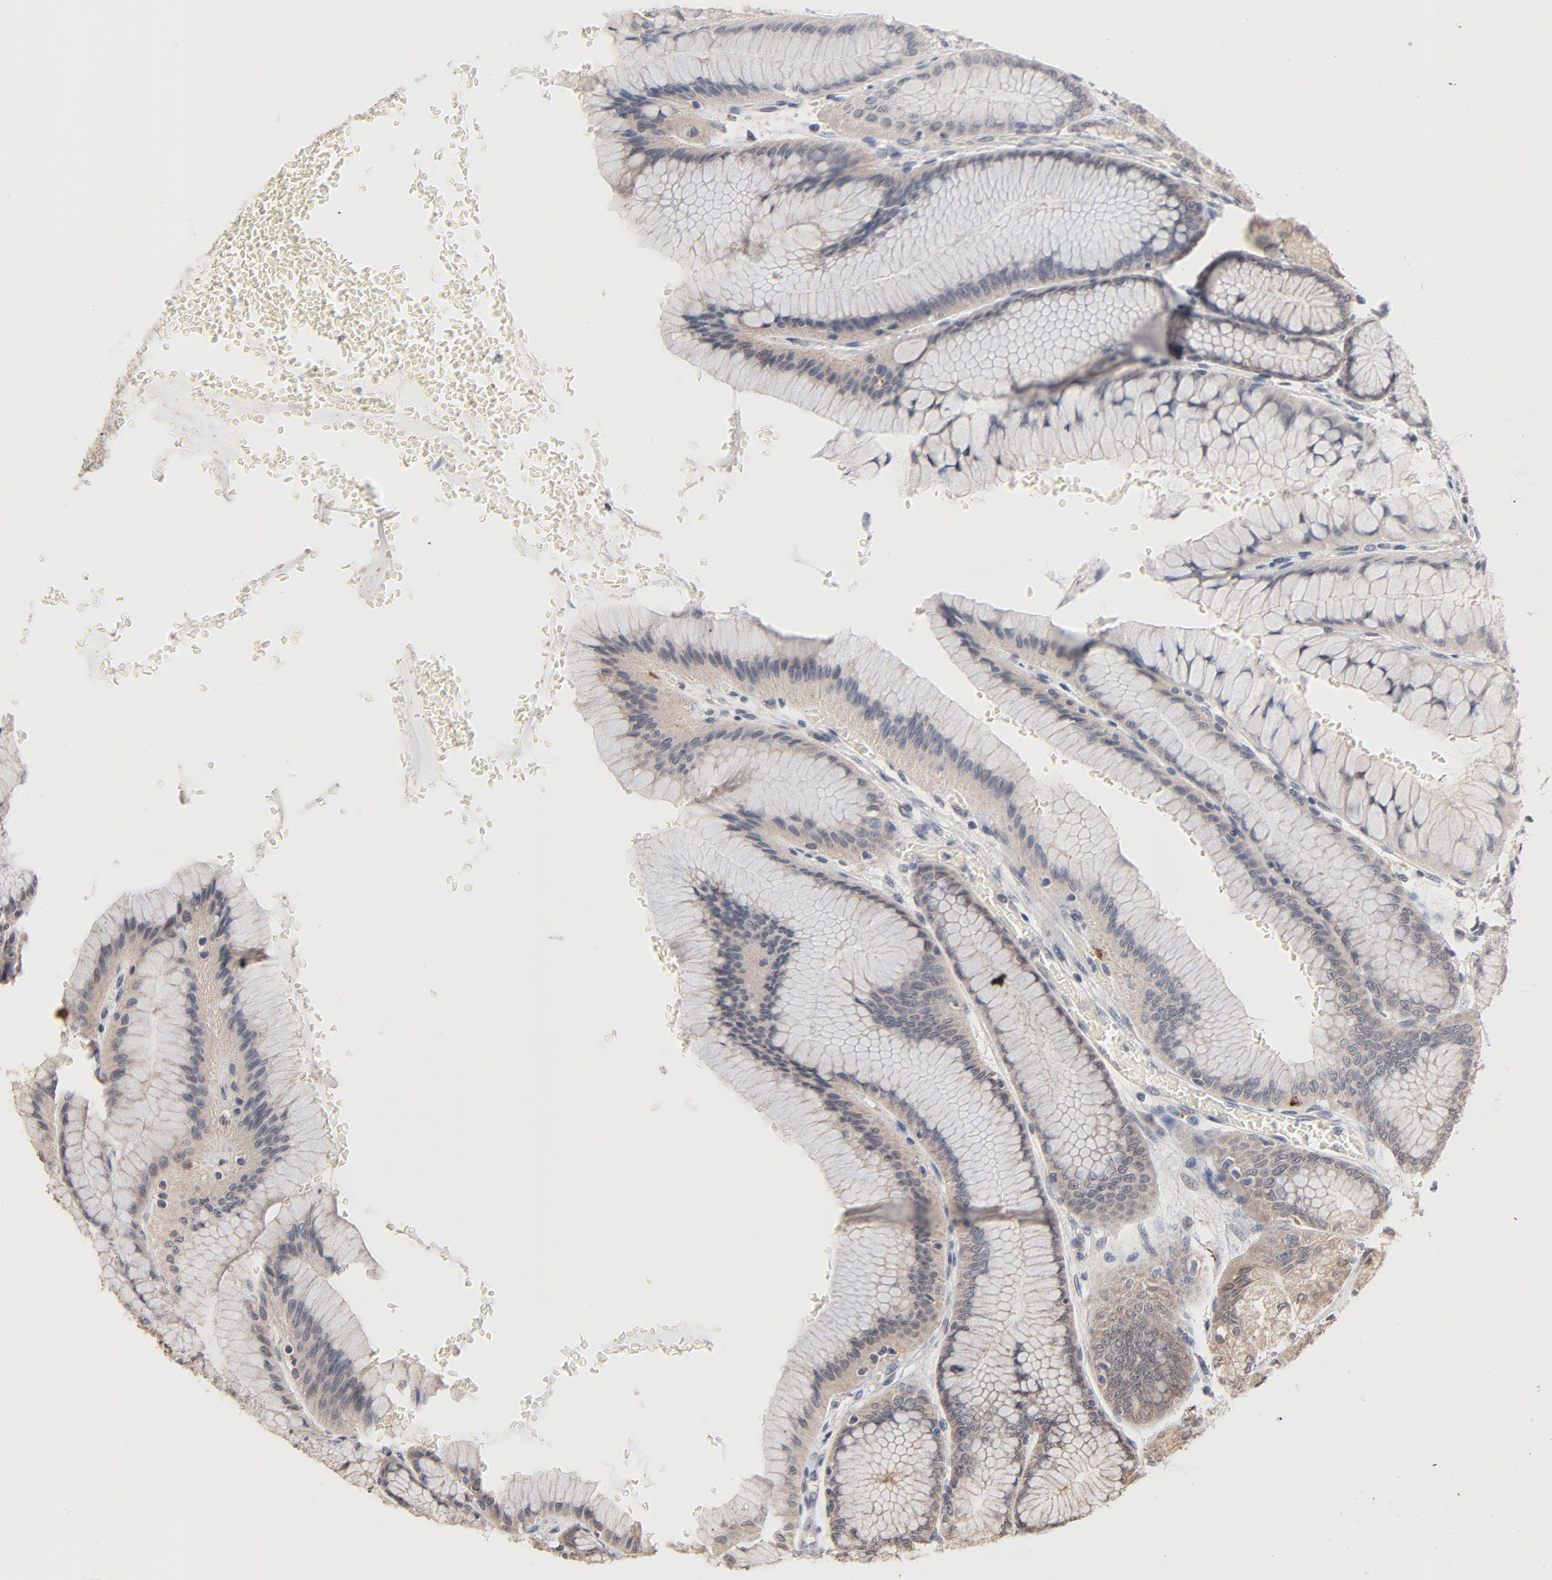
{"staining": {"intensity": "moderate", "quantity": ">75%", "location": "cytoplasmic/membranous"}, "tissue": "stomach", "cell_type": "Glandular cells", "image_type": "normal", "snomed": [{"axis": "morphology", "description": "Normal tissue, NOS"}, {"axis": "morphology", "description": "Adenocarcinoma, NOS"}, {"axis": "topography", "description": "Stomach"}, {"axis": "topography", "description": "Stomach, lower"}], "caption": "This image displays immunohistochemistry staining of benign stomach, with medium moderate cytoplasmic/membranous staining in approximately >75% of glandular cells.", "gene": "MSL2", "patient": {"sex": "female", "age": 65}}